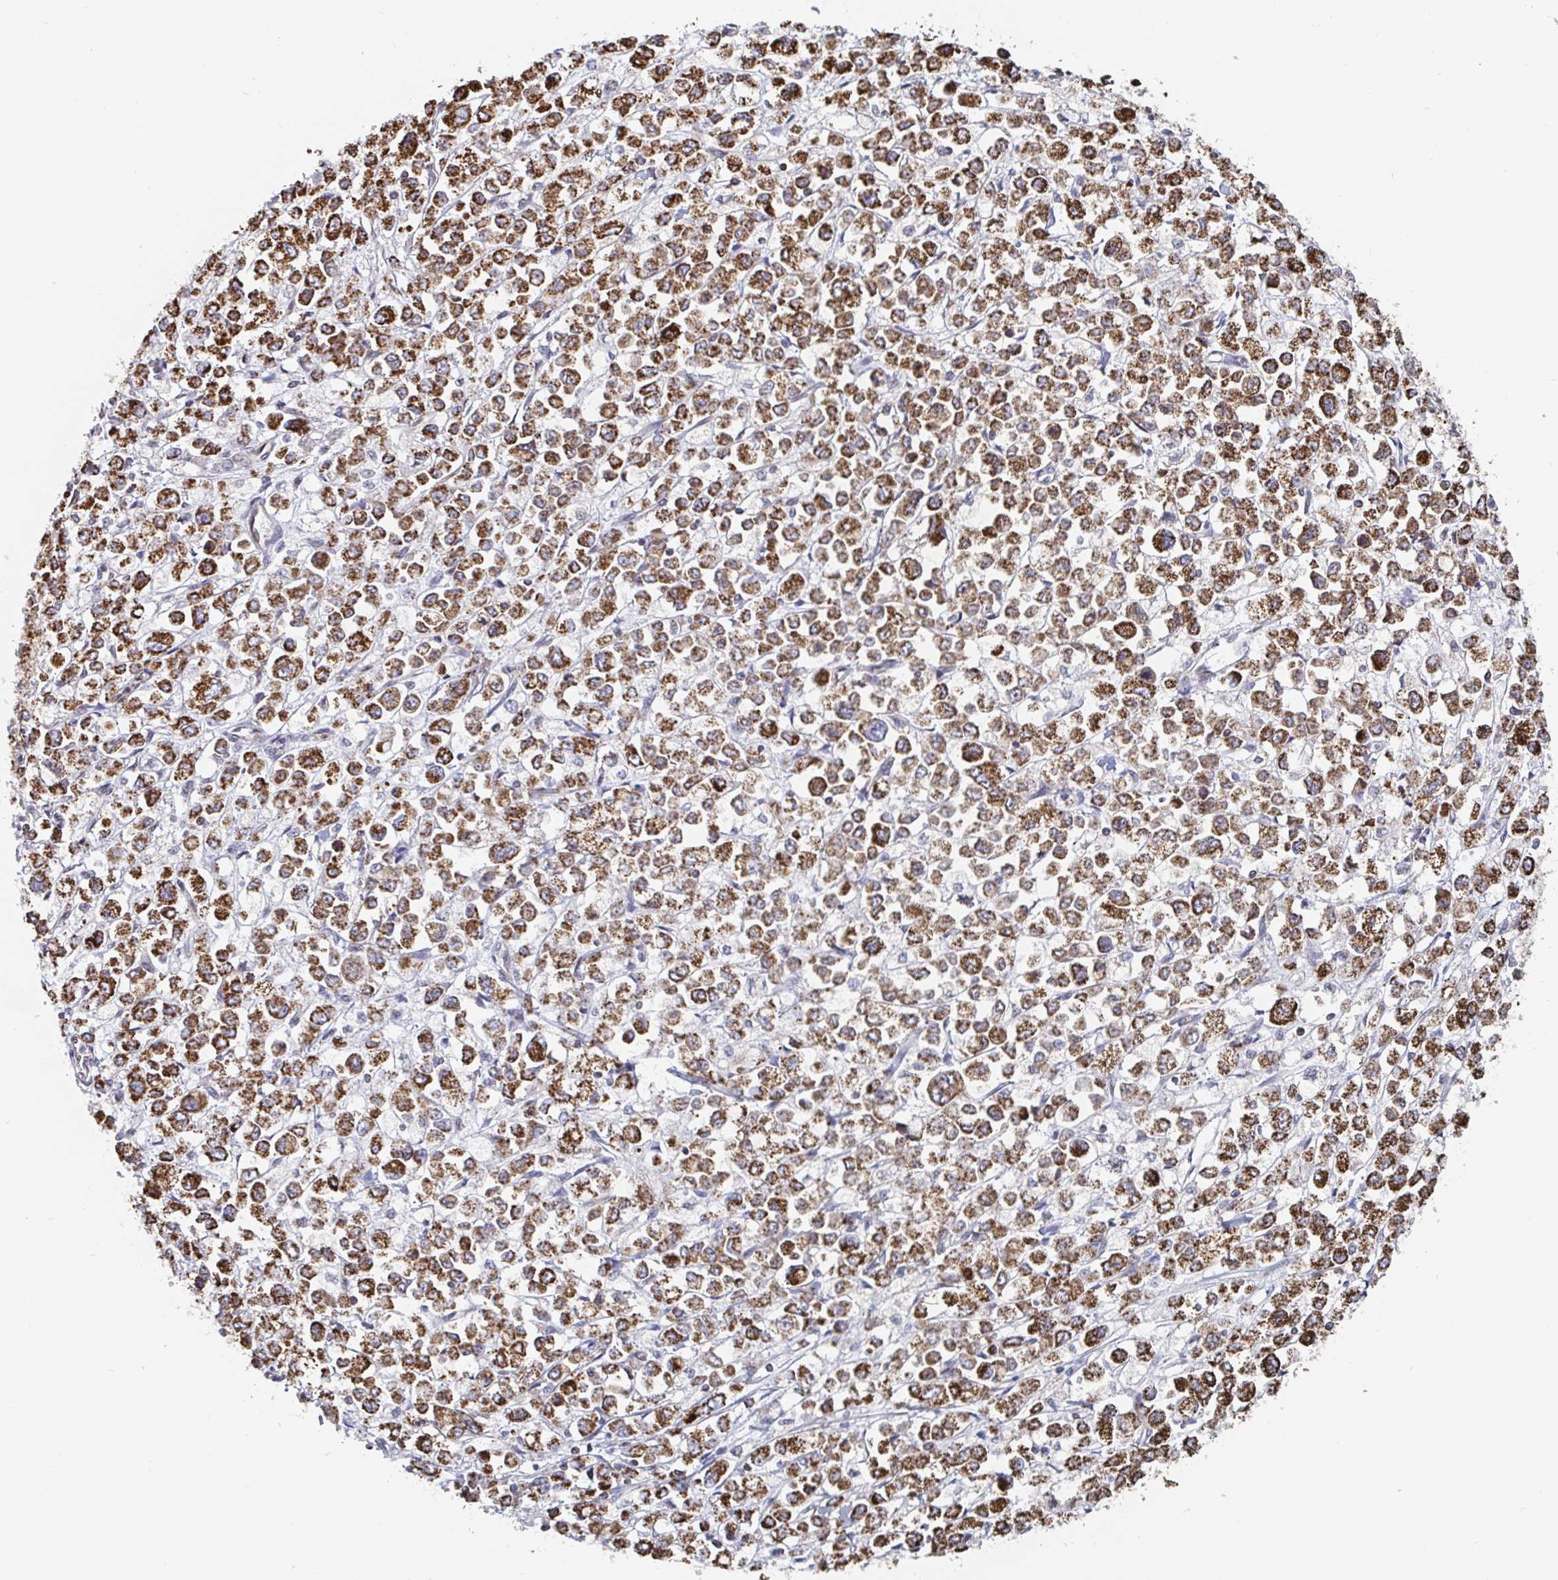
{"staining": {"intensity": "strong", "quantity": ">75%", "location": "cytoplasmic/membranous"}, "tissue": "stomach cancer", "cell_type": "Tumor cells", "image_type": "cancer", "snomed": [{"axis": "morphology", "description": "Adenocarcinoma, NOS"}, {"axis": "topography", "description": "Stomach, upper"}], "caption": "Immunohistochemistry (IHC) (DAB) staining of human stomach cancer (adenocarcinoma) displays strong cytoplasmic/membranous protein positivity in about >75% of tumor cells.", "gene": "STARD8", "patient": {"sex": "male", "age": 70}}